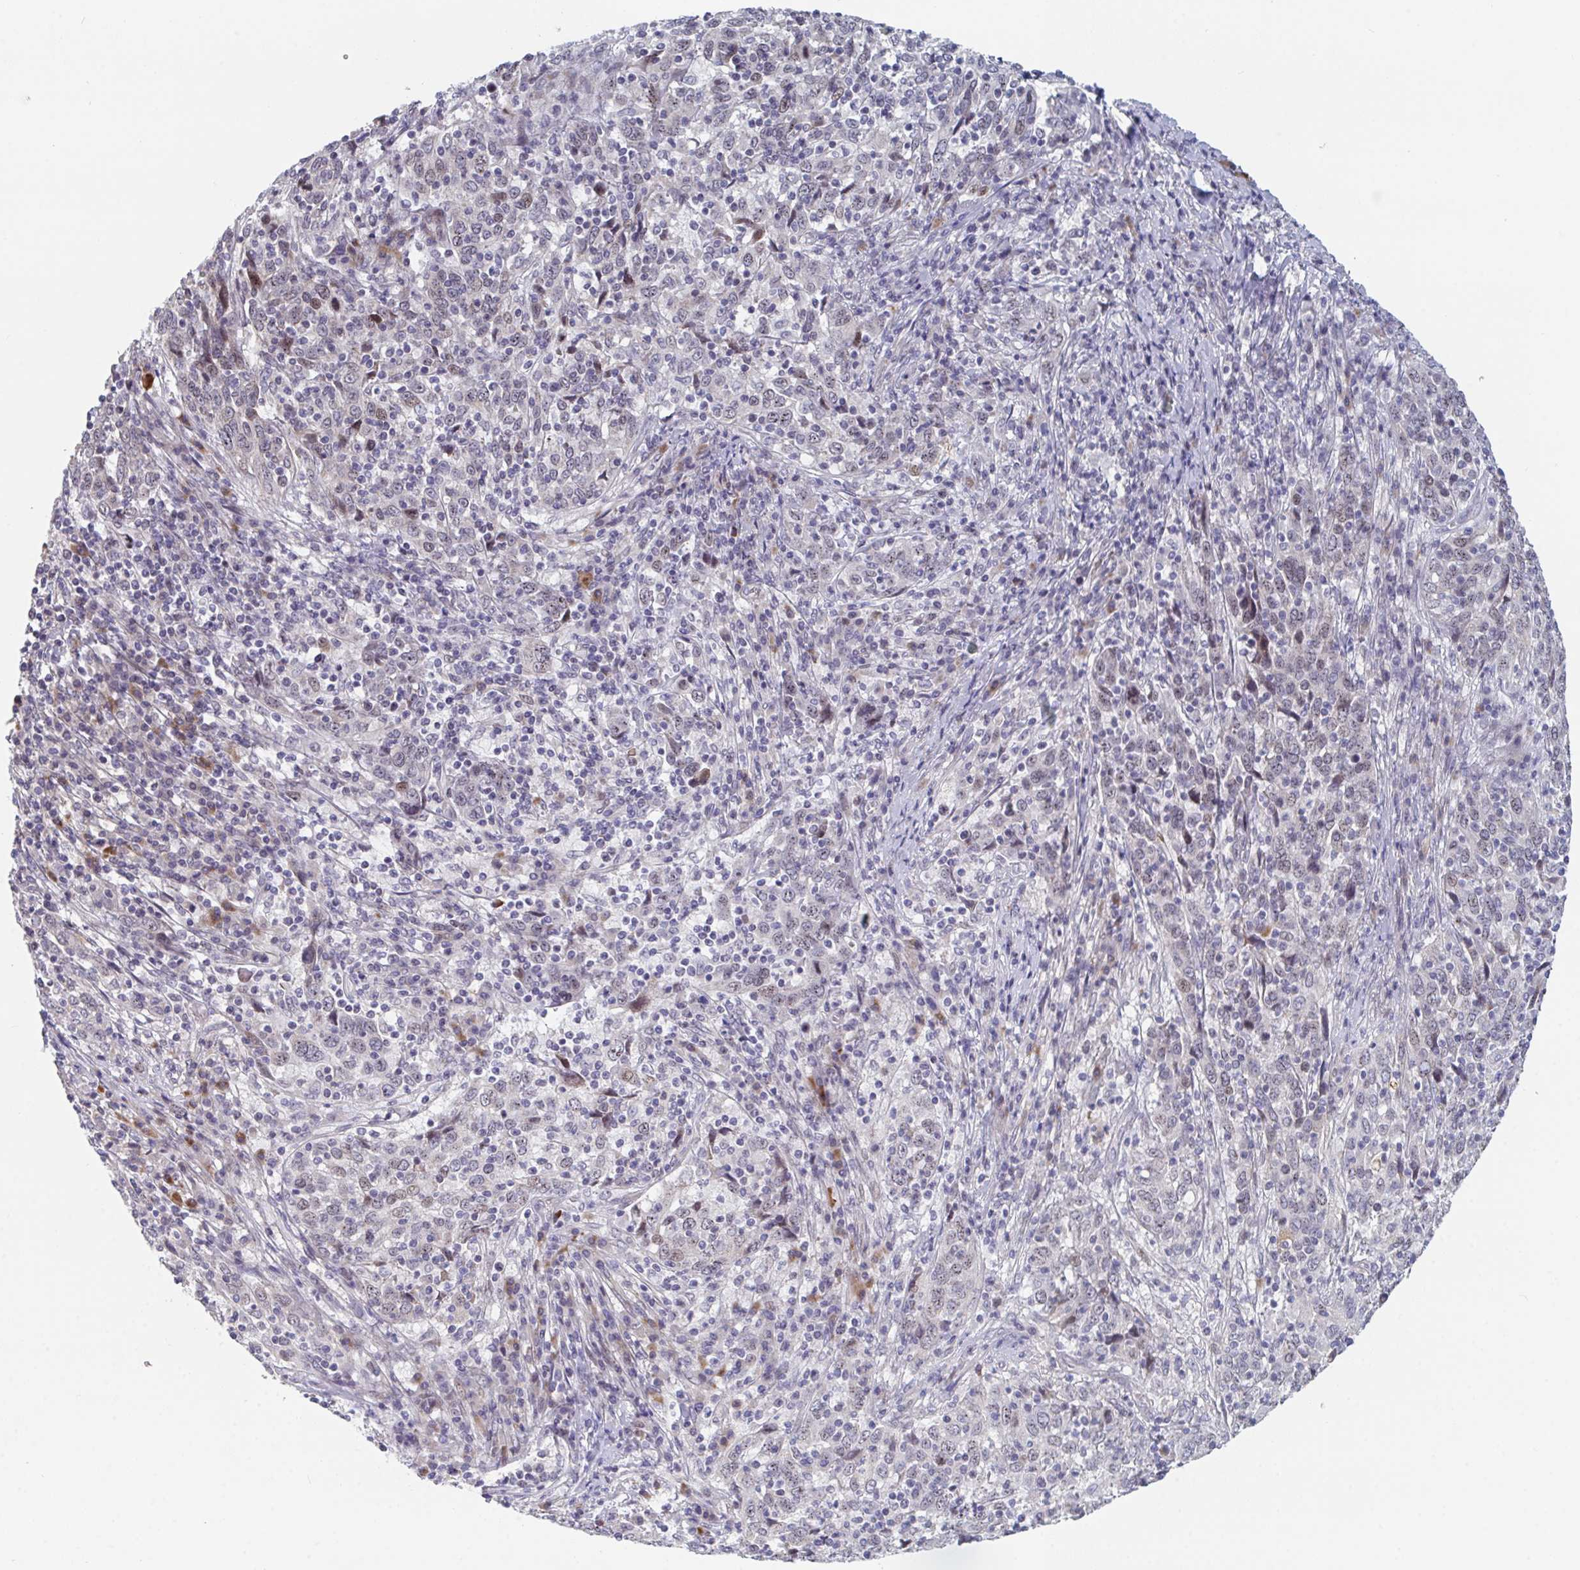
{"staining": {"intensity": "weak", "quantity": "<25%", "location": "nuclear"}, "tissue": "cervical cancer", "cell_type": "Tumor cells", "image_type": "cancer", "snomed": [{"axis": "morphology", "description": "Squamous cell carcinoma, NOS"}, {"axis": "topography", "description": "Cervix"}], "caption": "Immunohistochemical staining of human cervical cancer exhibits no significant expression in tumor cells.", "gene": "CENPT", "patient": {"sex": "female", "age": 46}}